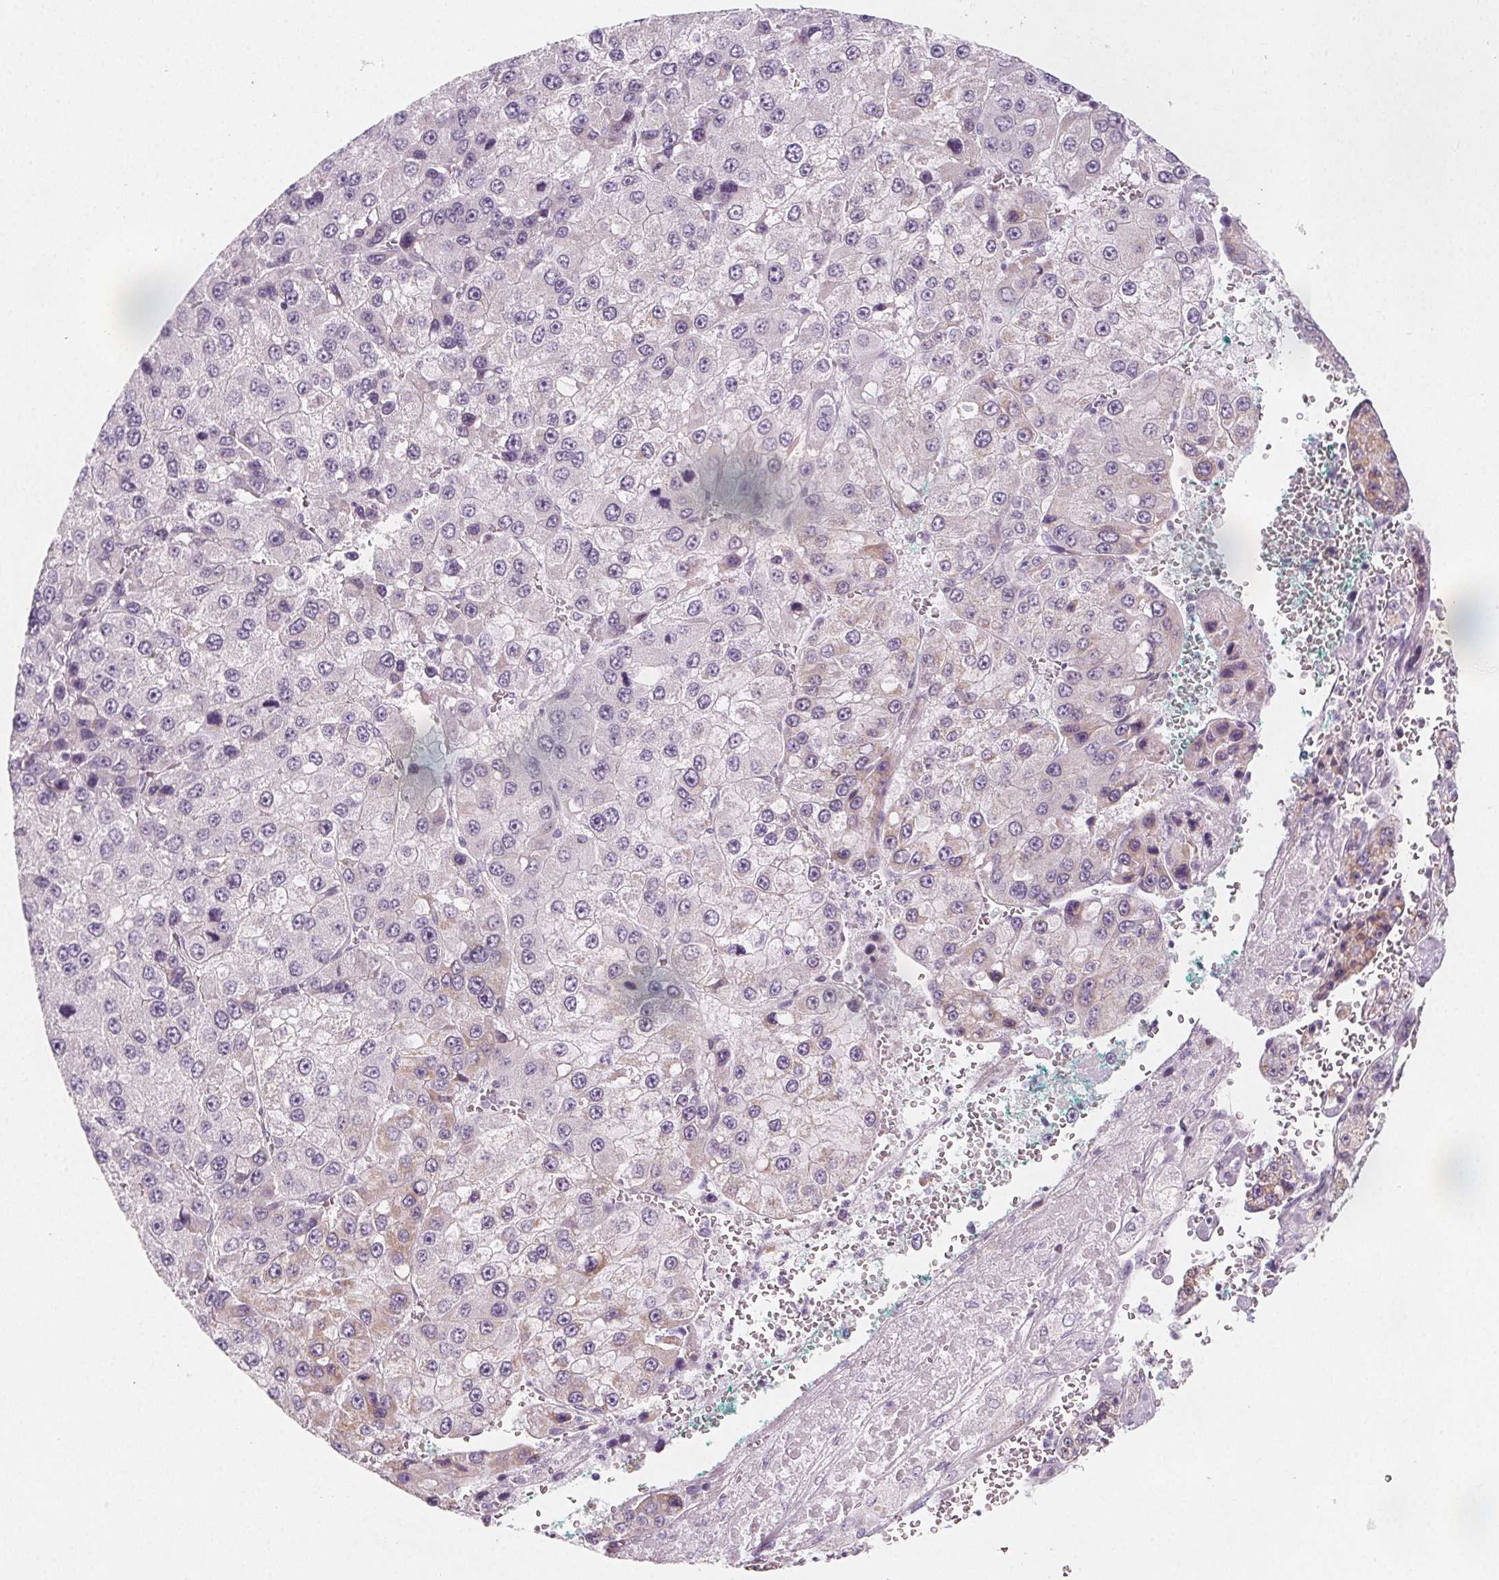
{"staining": {"intensity": "weak", "quantity": "<25%", "location": "cytoplasmic/membranous"}, "tissue": "liver cancer", "cell_type": "Tumor cells", "image_type": "cancer", "snomed": [{"axis": "morphology", "description": "Carcinoma, Hepatocellular, NOS"}, {"axis": "topography", "description": "Liver"}], "caption": "There is no significant staining in tumor cells of liver cancer (hepatocellular carcinoma).", "gene": "IL17C", "patient": {"sex": "female", "age": 73}}